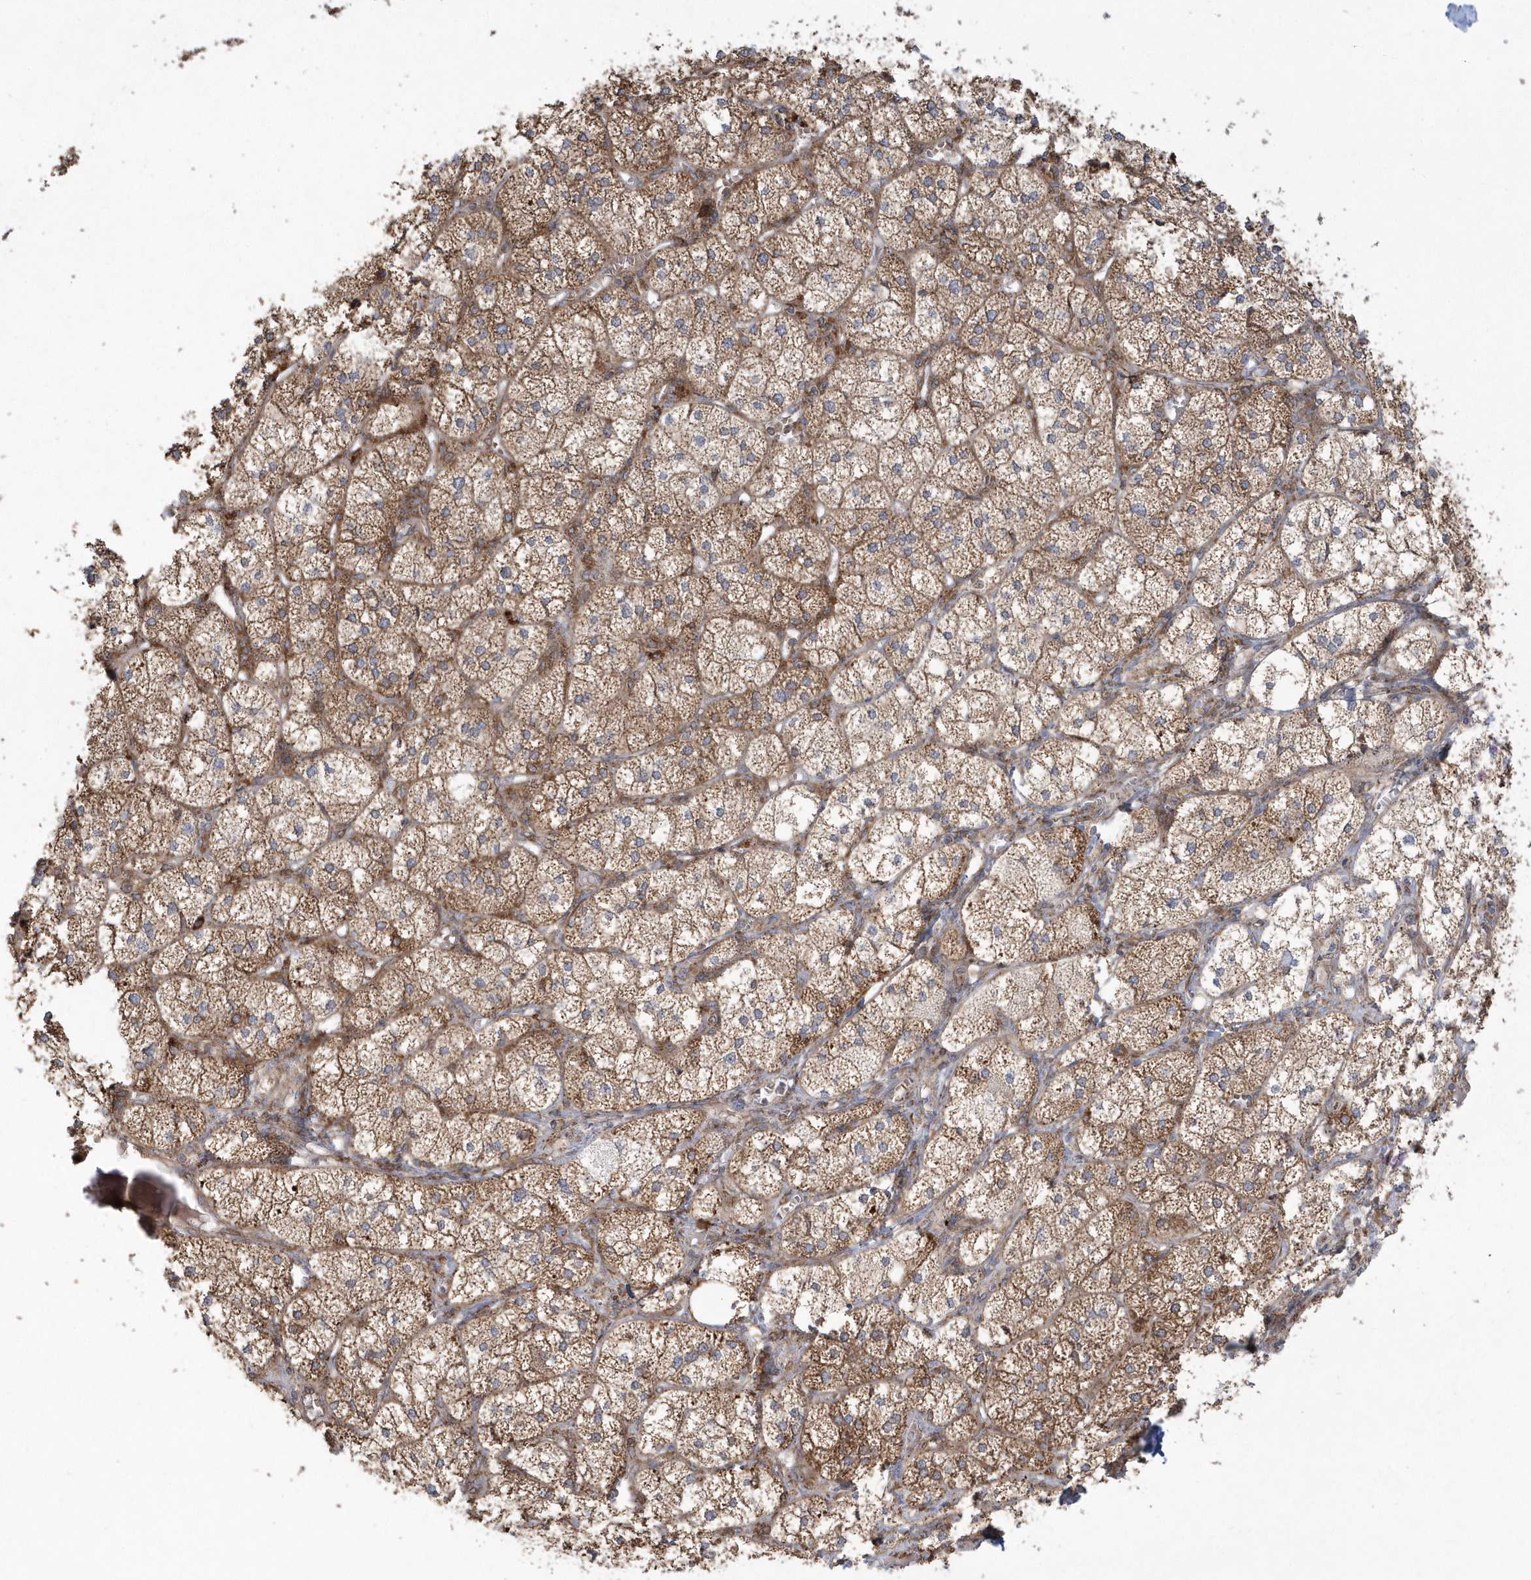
{"staining": {"intensity": "strong", "quantity": ">75%", "location": "cytoplasmic/membranous"}, "tissue": "adrenal gland", "cell_type": "Glandular cells", "image_type": "normal", "snomed": [{"axis": "morphology", "description": "Normal tissue, NOS"}, {"axis": "topography", "description": "Adrenal gland"}], "caption": "High-power microscopy captured an immunohistochemistry photomicrograph of benign adrenal gland, revealing strong cytoplasmic/membranous staining in about >75% of glandular cells. (brown staining indicates protein expression, while blue staining denotes nuclei).", "gene": "SH3BP2", "patient": {"sex": "female", "age": 61}}